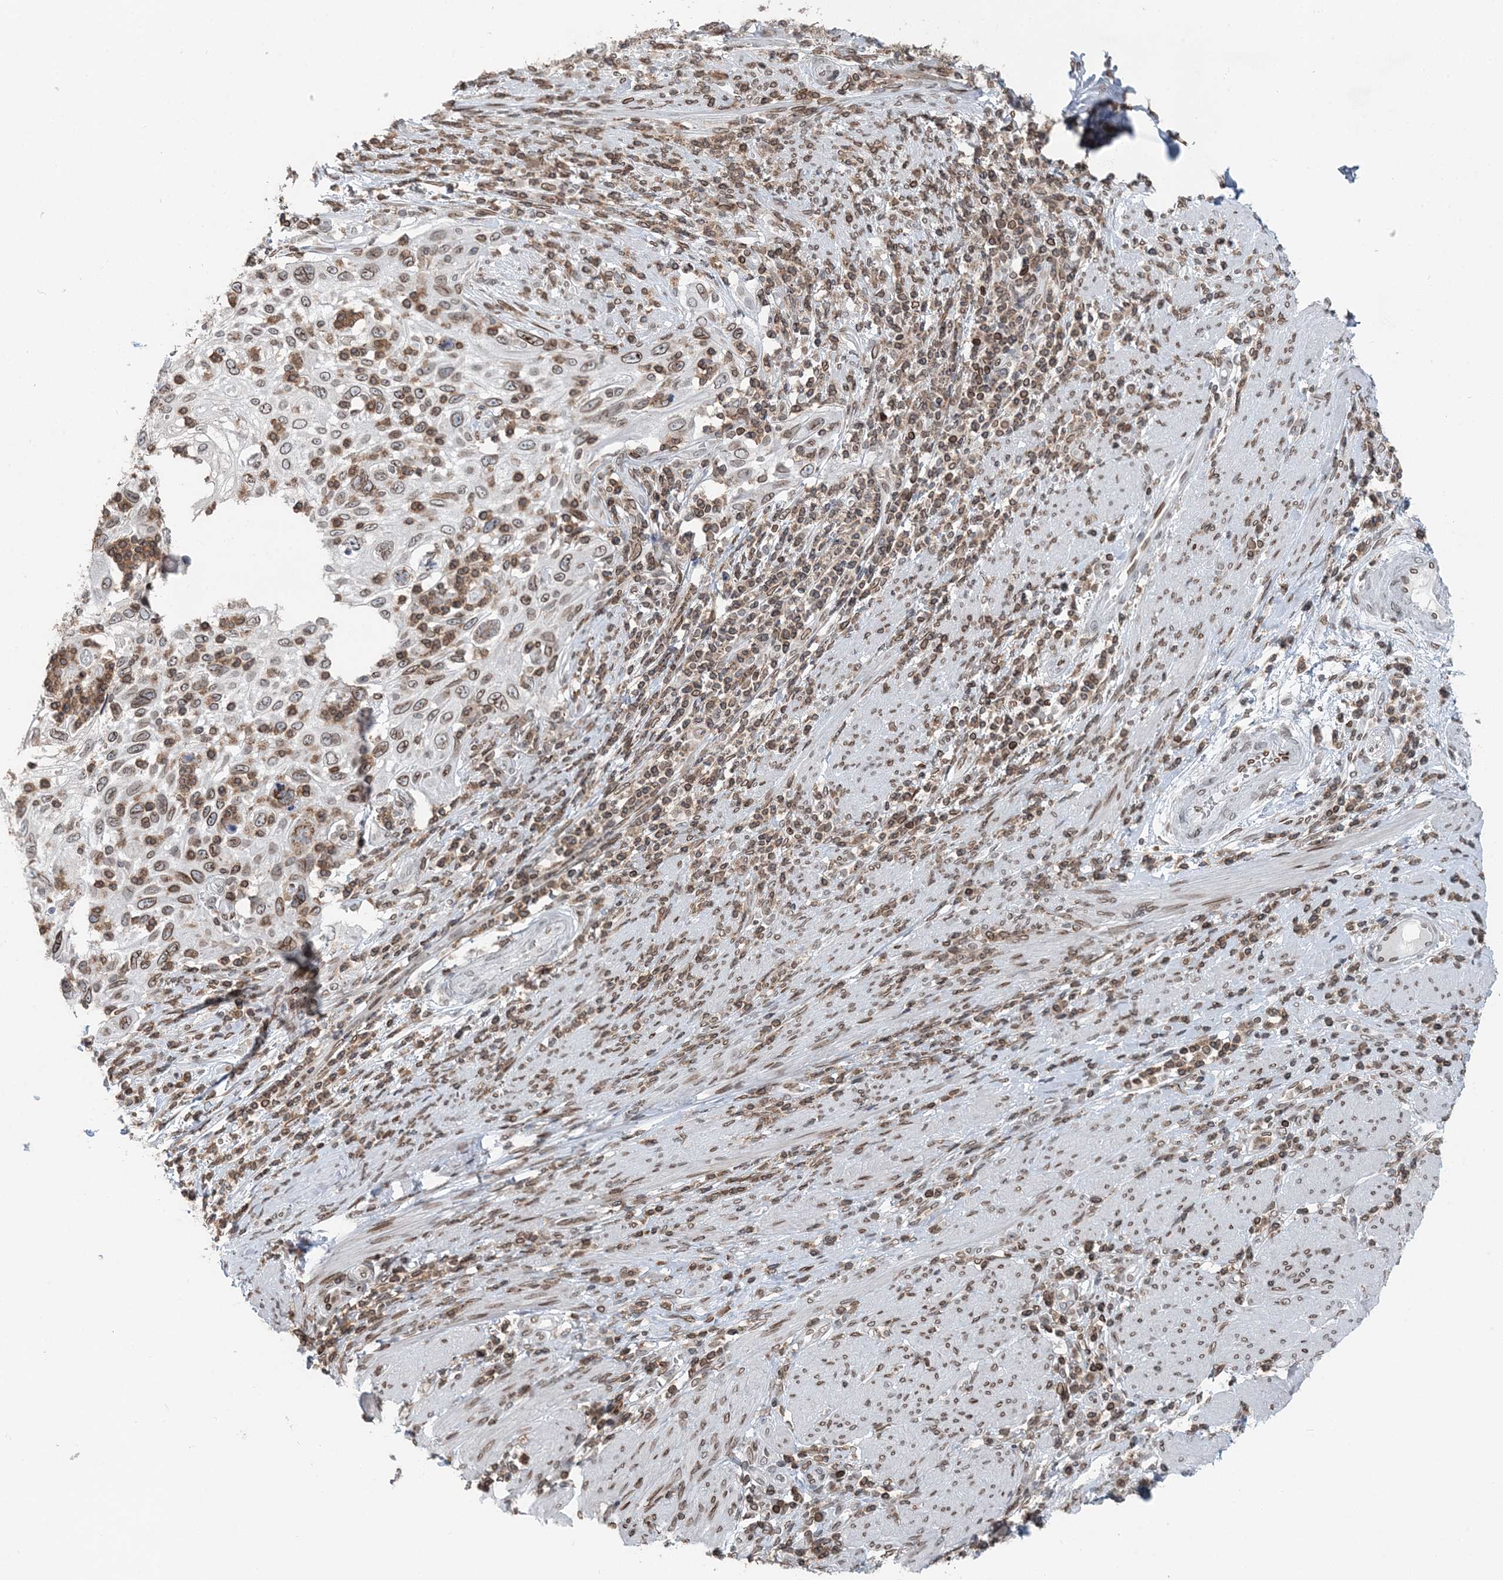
{"staining": {"intensity": "moderate", "quantity": ">75%", "location": "cytoplasmic/membranous,nuclear"}, "tissue": "cervical cancer", "cell_type": "Tumor cells", "image_type": "cancer", "snomed": [{"axis": "morphology", "description": "Squamous cell carcinoma, NOS"}, {"axis": "topography", "description": "Cervix"}], "caption": "Moderate cytoplasmic/membranous and nuclear protein positivity is identified in about >75% of tumor cells in squamous cell carcinoma (cervical). The protein of interest is shown in brown color, while the nuclei are stained blue.", "gene": "GJD4", "patient": {"sex": "female", "age": 70}}